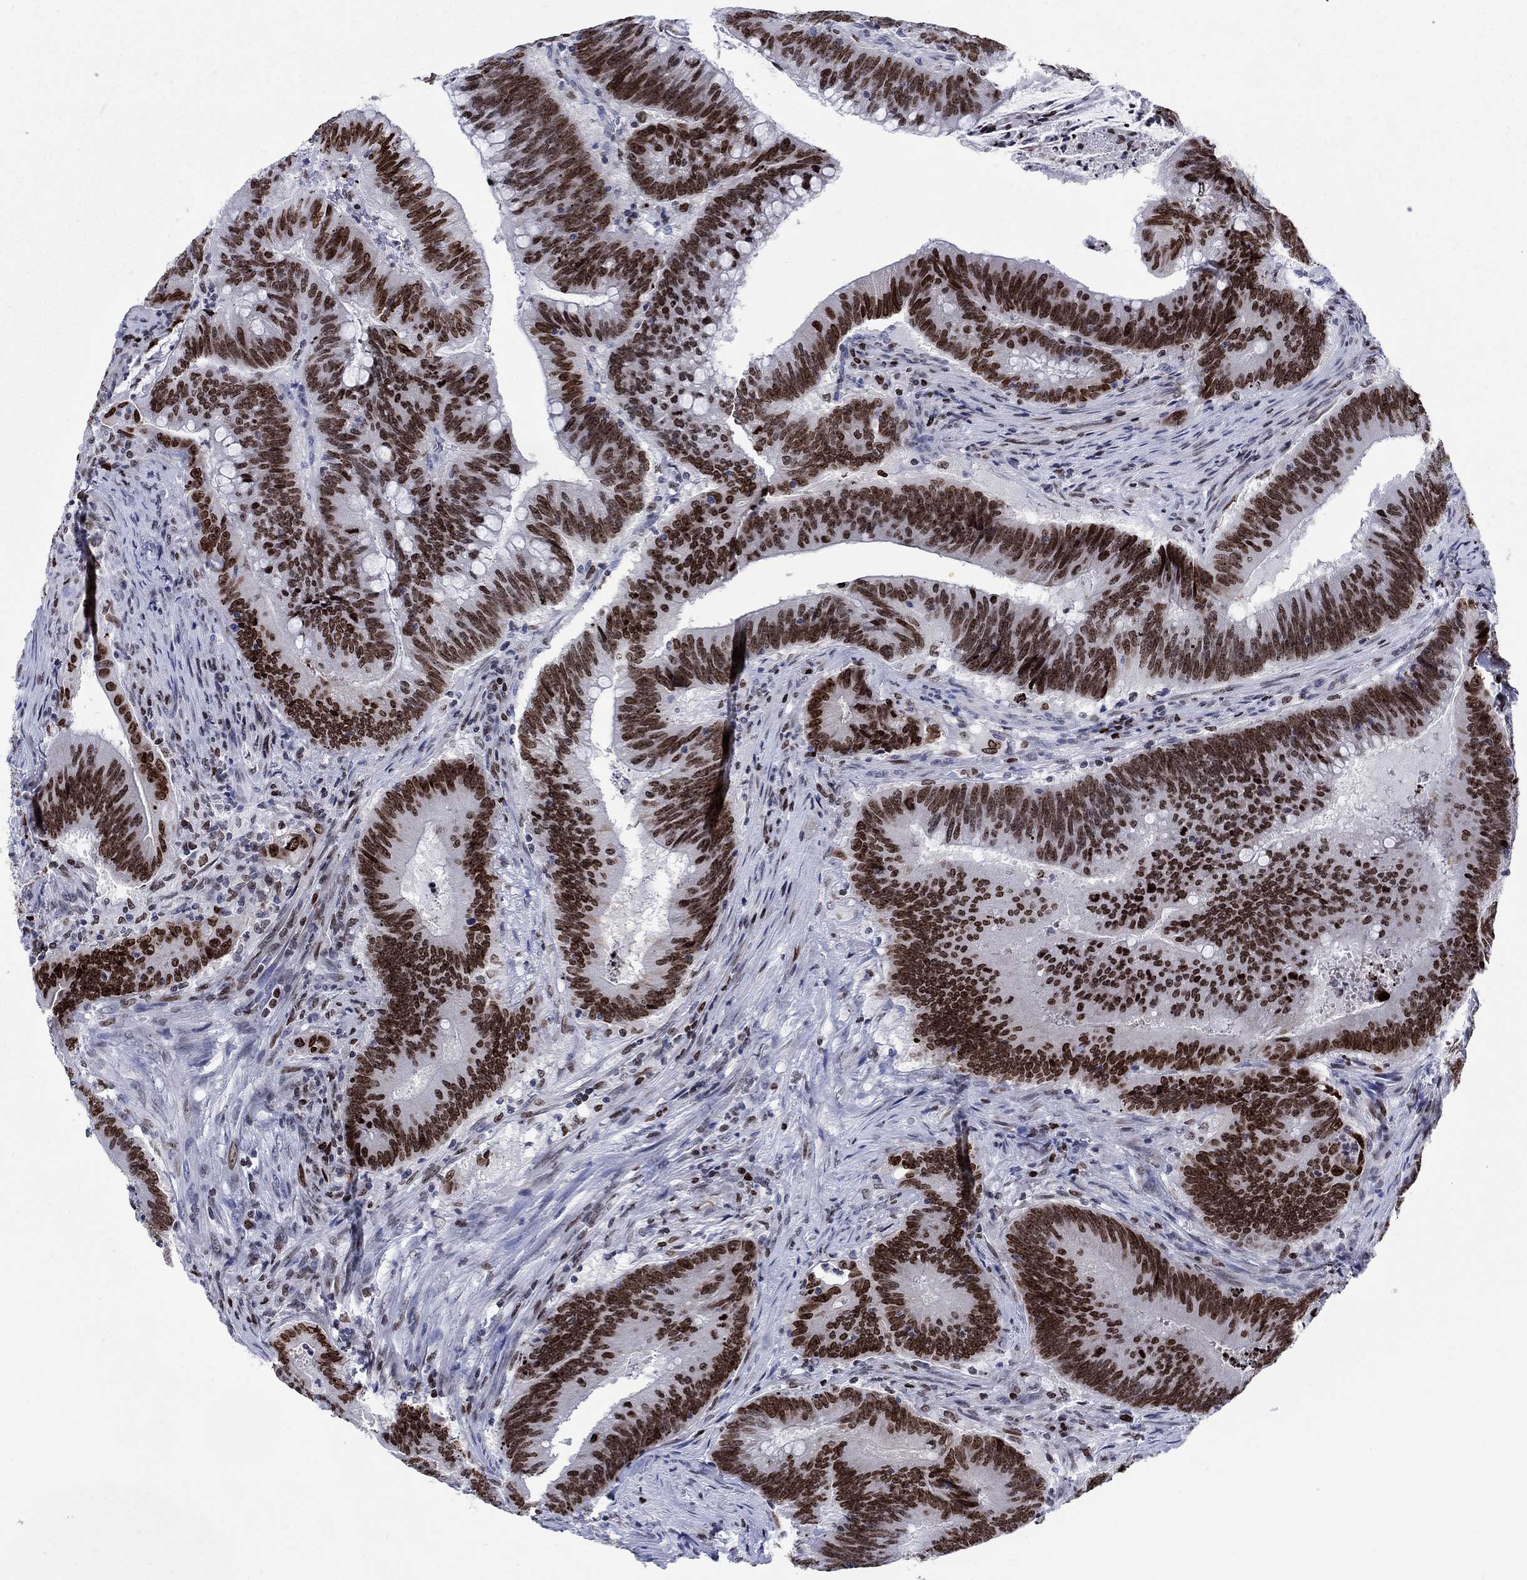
{"staining": {"intensity": "strong", "quantity": ">75%", "location": "nuclear"}, "tissue": "colorectal cancer", "cell_type": "Tumor cells", "image_type": "cancer", "snomed": [{"axis": "morphology", "description": "Adenocarcinoma, NOS"}, {"axis": "topography", "description": "Colon"}], "caption": "IHC of colorectal cancer reveals high levels of strong nuclear positivity in about >75% of tumor cells.", "gene": "HMGA1", "patient": {"sex": "female", "age": 87}}